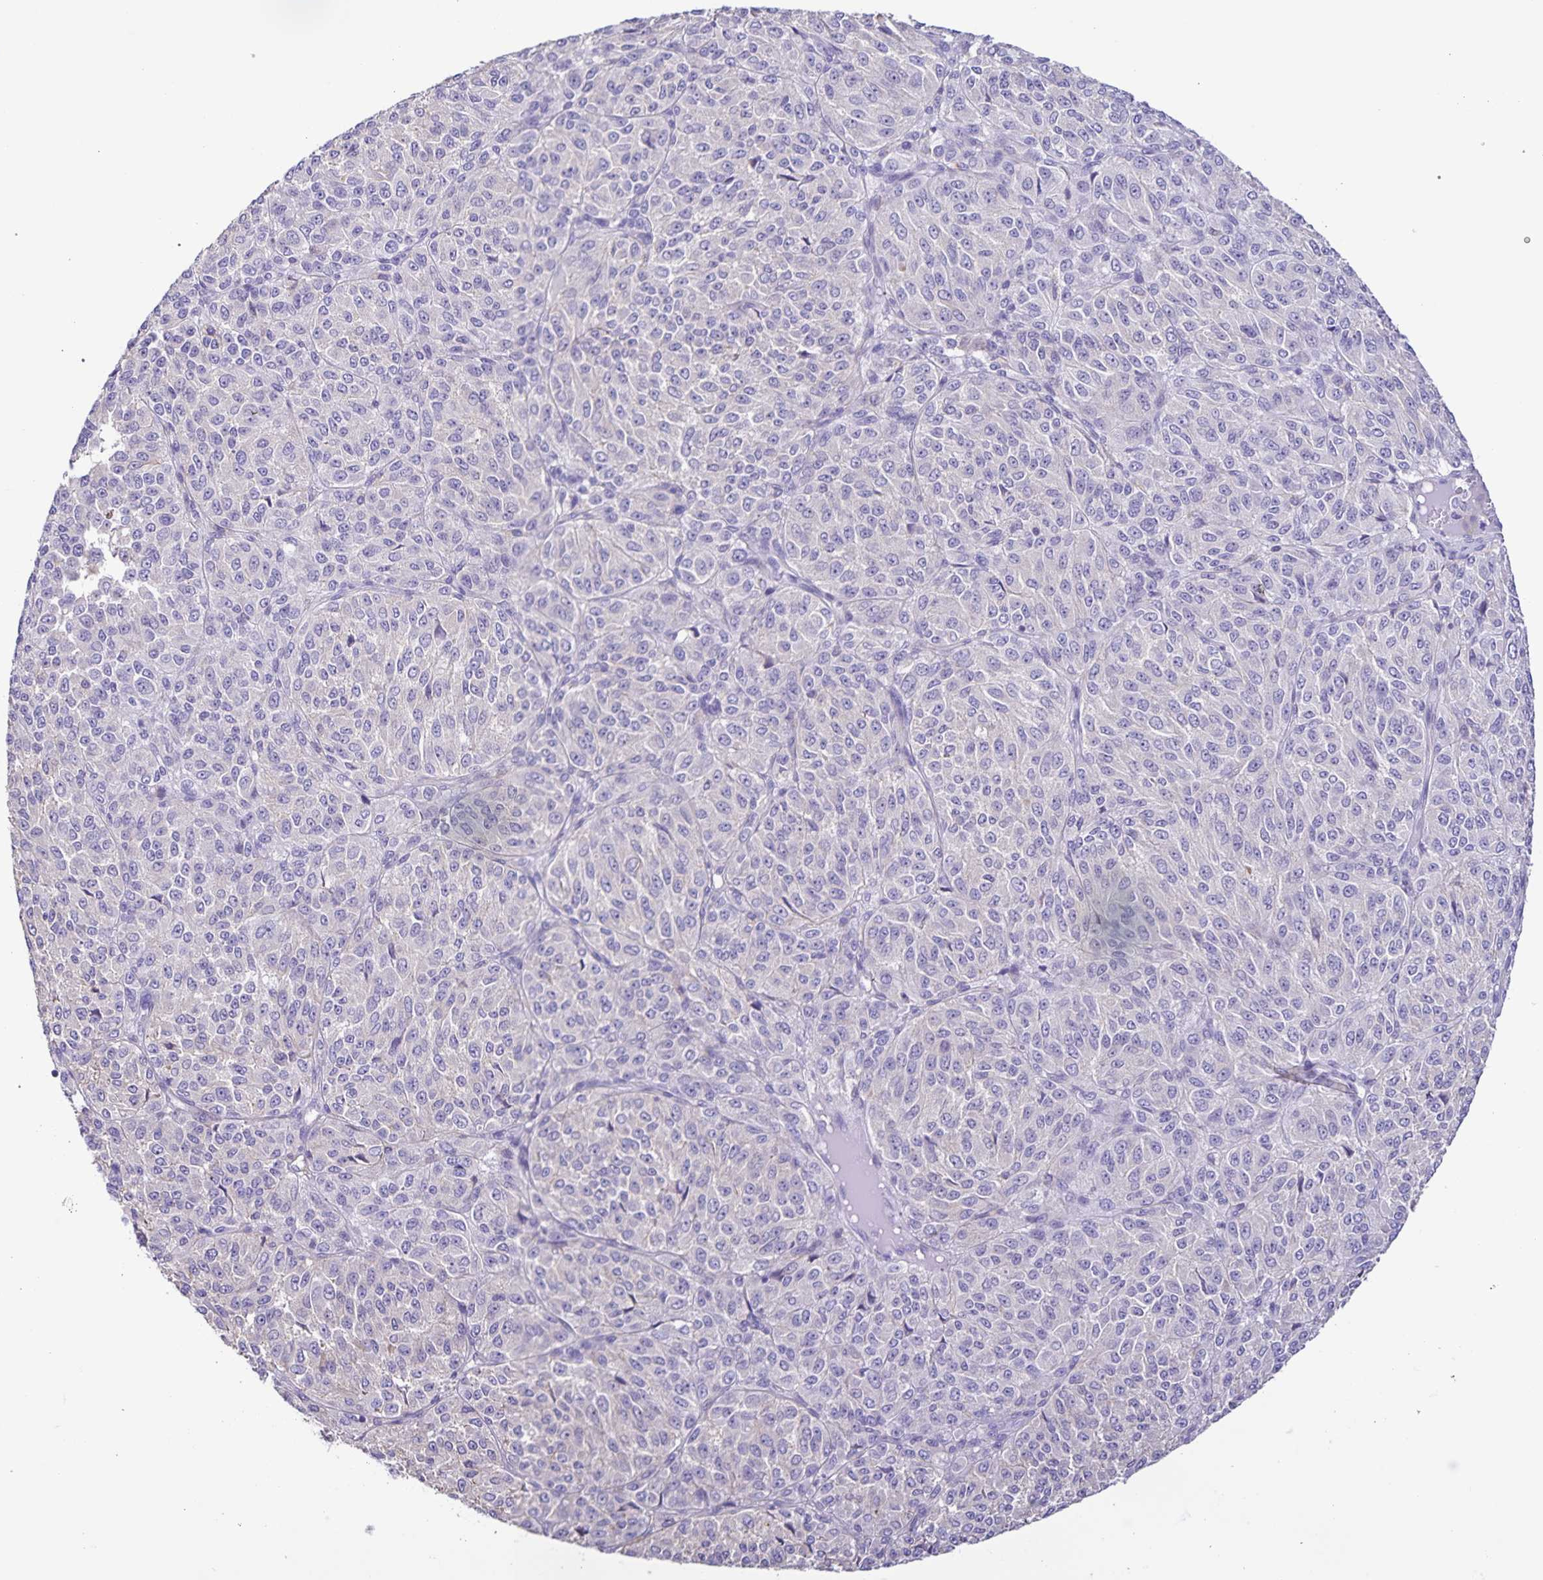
{"staining": {"intensity": "negative", "quantity": "none", "location": "none"}, "tissue": "melanoma", "cell_type": "Tumor cells", "image_type": "cancer", "snomed": [{"axis": "morphology", "description": "Malignant melanoma, Metastatic site"}, {"axis": "topography", "description": "Brain"}], "caption": "Histopathology image shows no significant protein positivity in tumor cells of malignant melanoma (metastatic site). (Brightfield microscopy of DAB (3,3'-diaminobenzidine) immunohistochemistry (IHC) at high magnification).", "gene": "BOLL", "patient": {"sex": "female", "age": 56}}